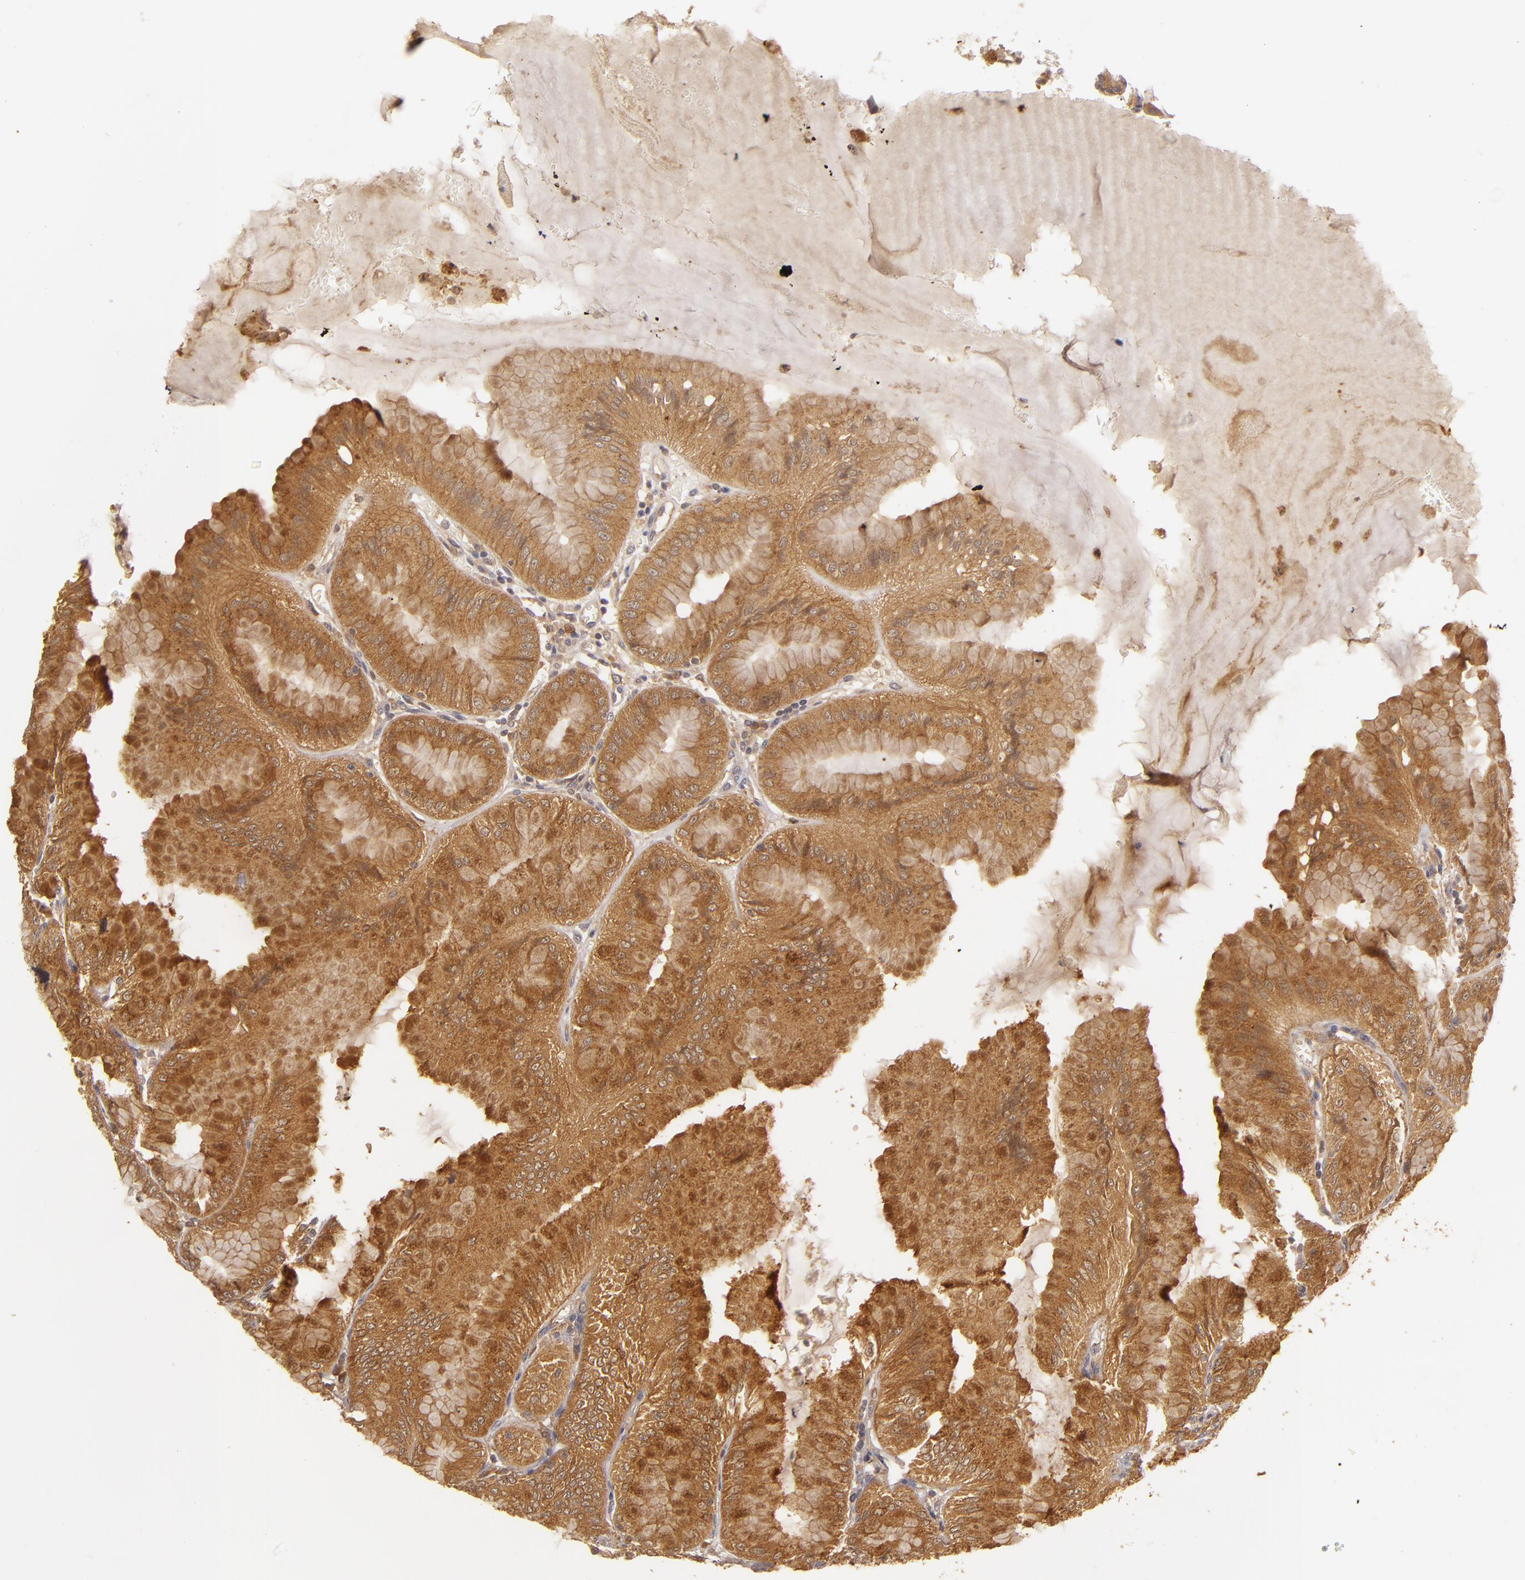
{"staining": {"intensity": "strong", "quantity": ">75%", "location": "cytoplasmic/membranous"}, "tissue": "stomach", "cell_type": "Glandular cells", "image_type": "normal", "snomed": [{"axis": "morphology", "description": "Normal tissue, NOS"}, {"axis": "topography", "description": "Stomach, lower"}], "caption": "About >75% of glandular cells in unremarkable human stomach exhibit strong cytoplasmic/membranous protein expression as visualized by brown immunohistochemical staining.", "gene": "PRKCD", "patient": {"sex": "male", "age": 71}}